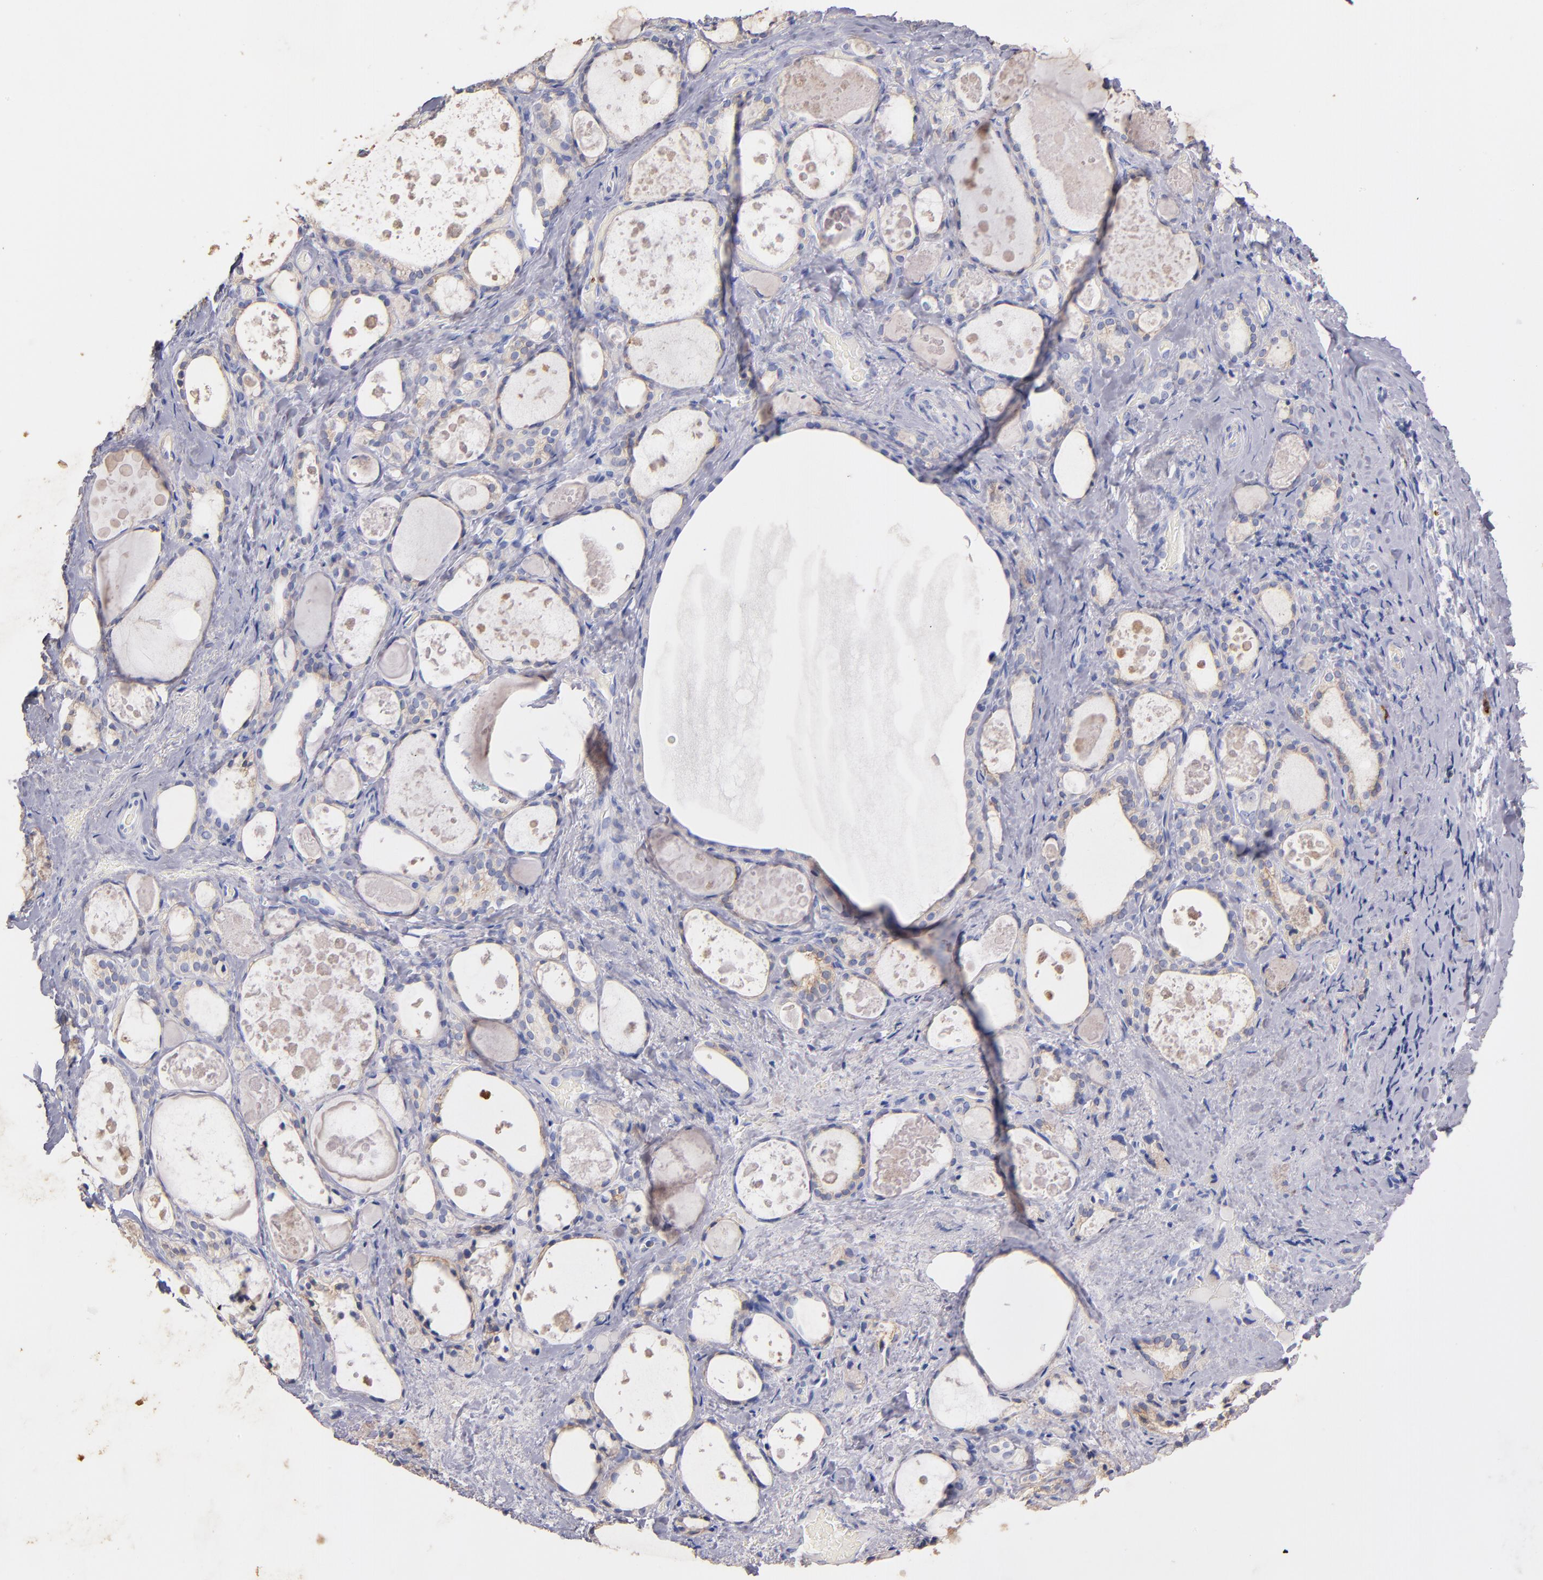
{"staining": {"intensity": "weak", "quantity": "<25%", "location": "cytoplasmic/membranous"}, "tissue": "thyroid gland", "cell_type": "Glandular cells", "image_type": "normal", "snomed": [{"axis": "morphology", "description": "Normal tissue, NOS"}, {"axis": "topography", "description": "Thyroid gland"}], "caption": "A histopathology image of thyroid gland stained for a protein shows no brown staining in glandular cells. The staining is performed using DAB brown chromogen with nuclei counter-stained in using hematoxylin.", "gene": "KIT", "patient": {"sex": "female", "age": 75}}